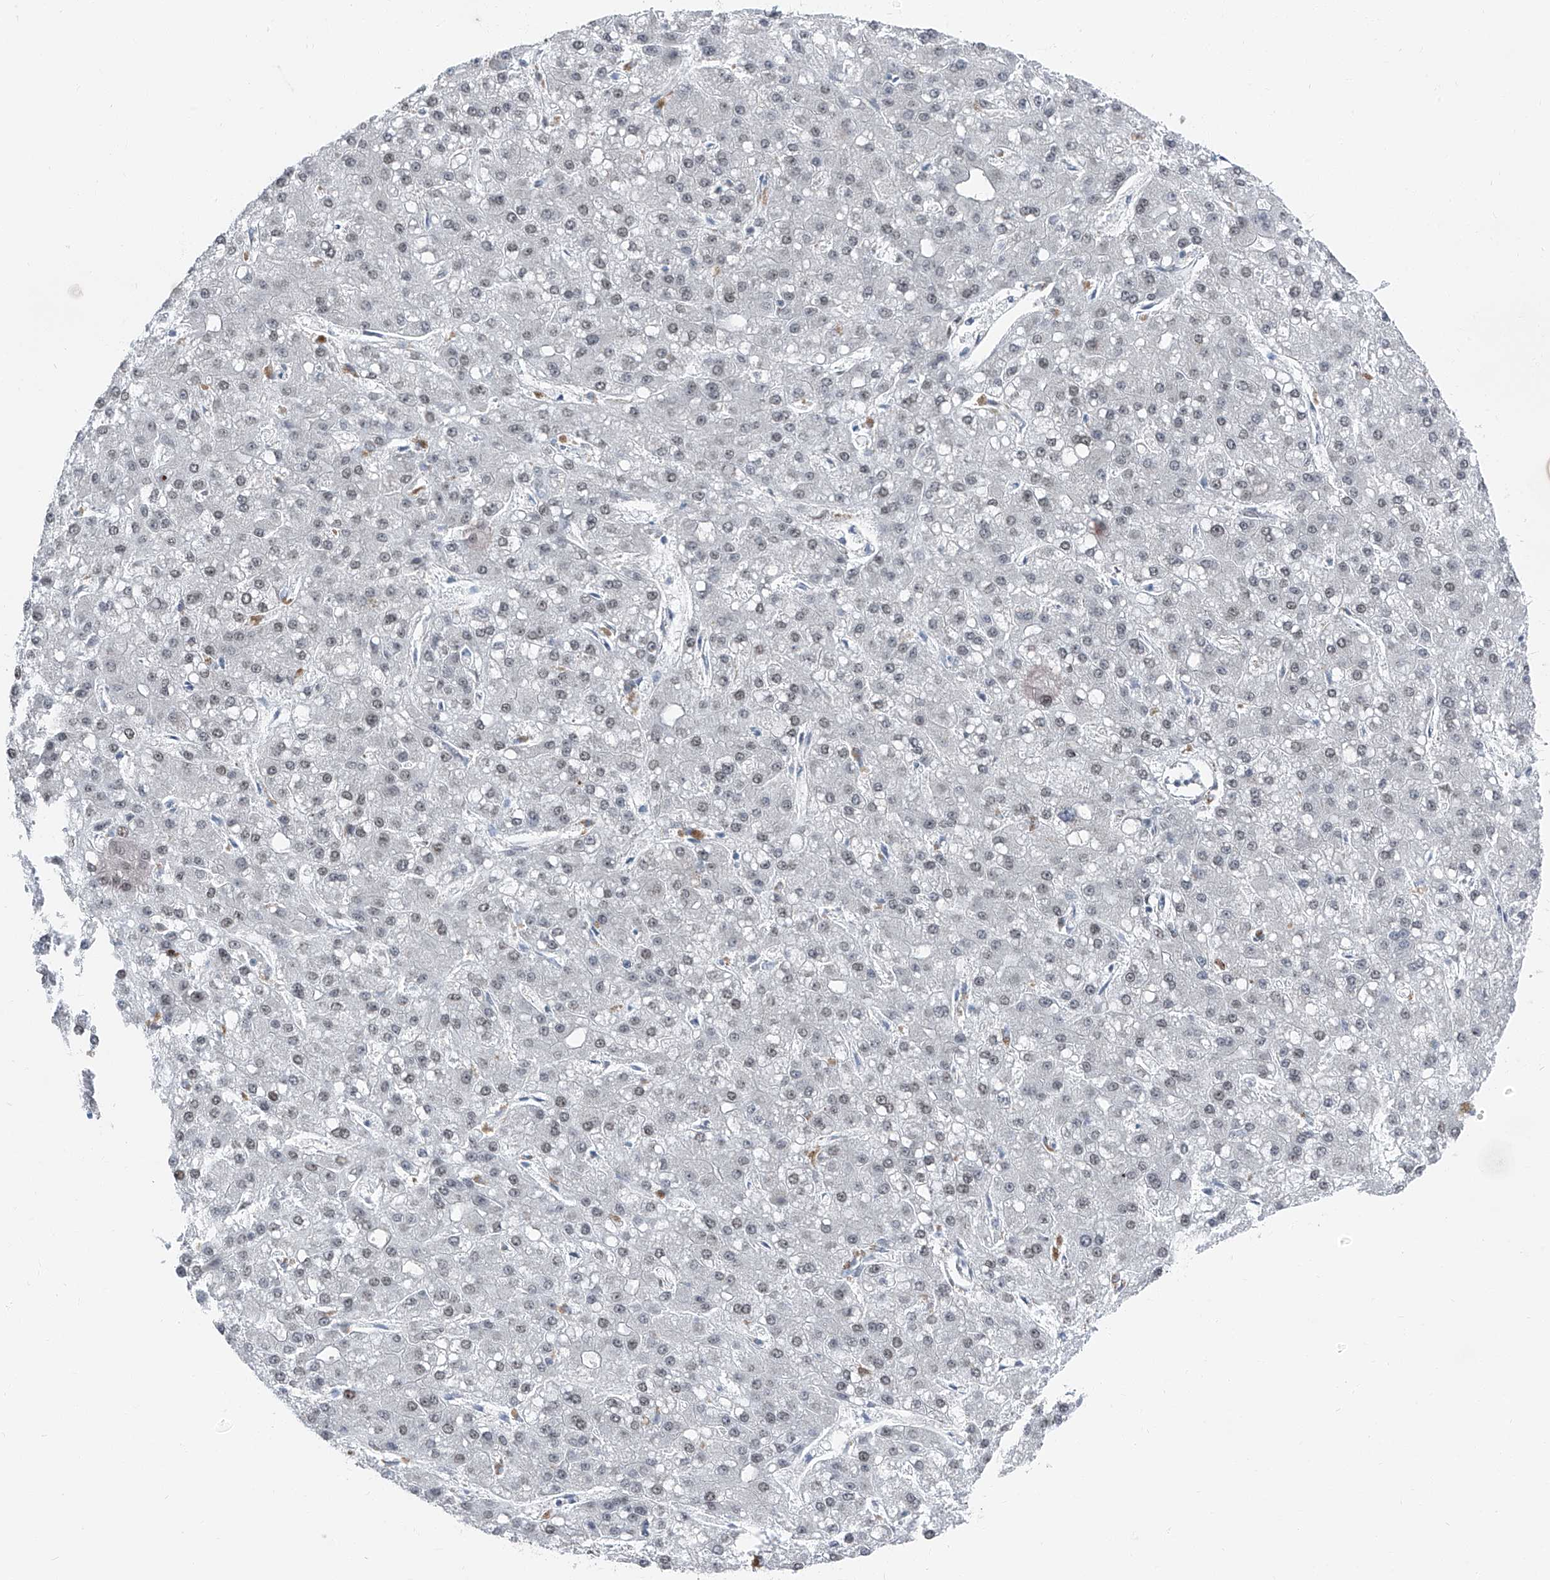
{"staining": {"intensity": "negative", "quantity": "none", "location": "none"}, "tissue": "liver cancer", "cell_type": "Tumor cells", "image_type": "cancer", "snomed": [{"axis": "morphology", "description": "Carcinoma, Hepatocellular, NOS"}, {"axis": "topography", "description": "Liver"}], "caption": "Liver hepatocellular carcinoma was stained to show a protein in brown. There is no significant staining in tumor cells.", "gene": "BMI1", "patient": {"sex": "male", "age": 67}}